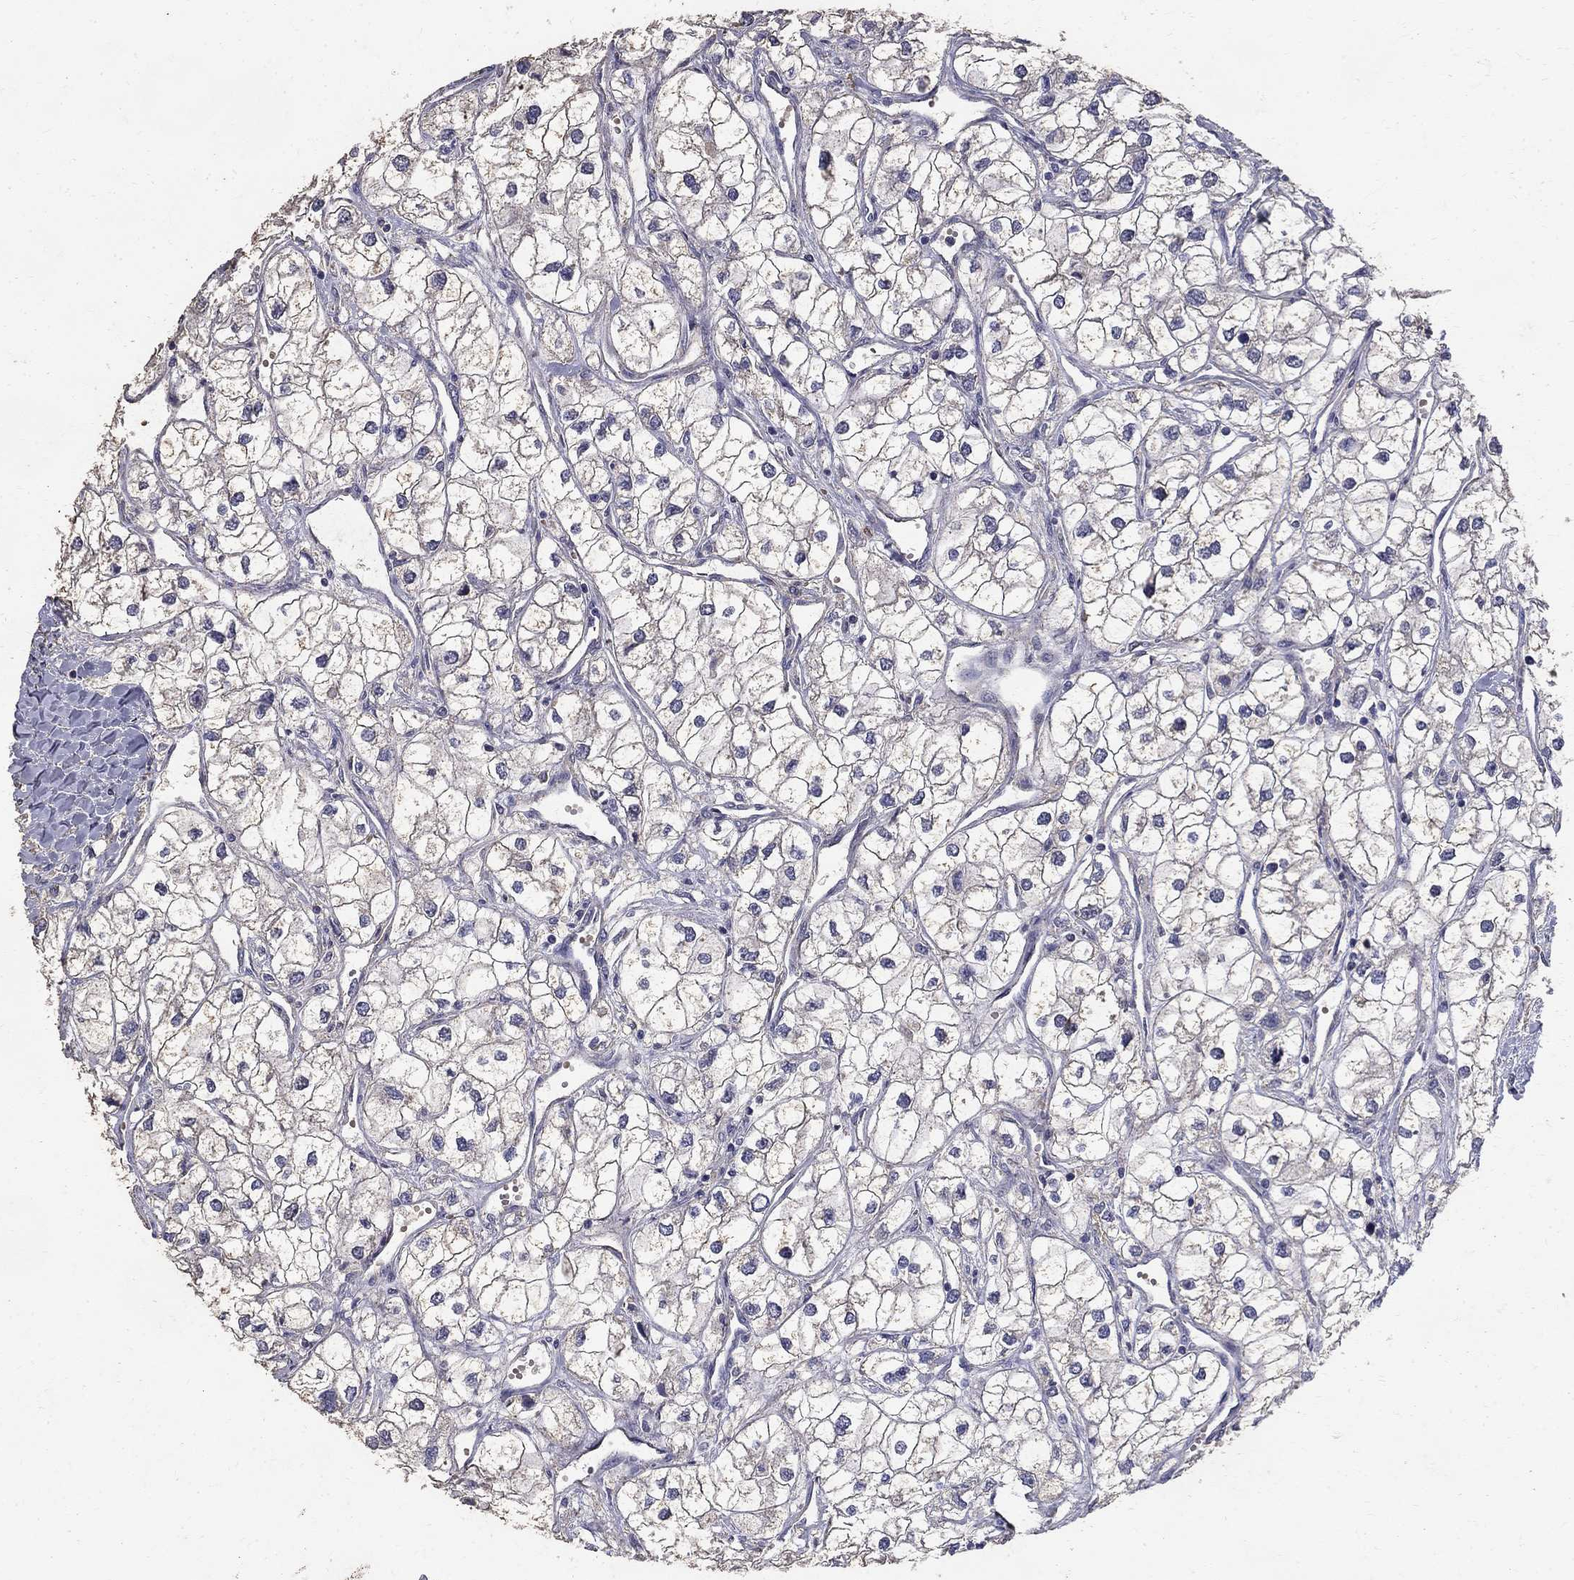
{"staining": {"intensity": "negative", "quantity": "none", "location": "none"}, "tissue": "renal cancer", "cell_type": "Tumor cells", "image_type": "cancer", "snomed": [{"axis": "morphology", "description": "Adenocarcinoma, NOS"}, {"axis": "topography", "description": "Kidney"}], "caption": "Human renal adenocarcinoma stained for a protein using immunohistochemistry (IHC) exhibits no positivity in tumor cells.", "gene": "MPP2", "patient": {"sex": "male", "age": 59}}